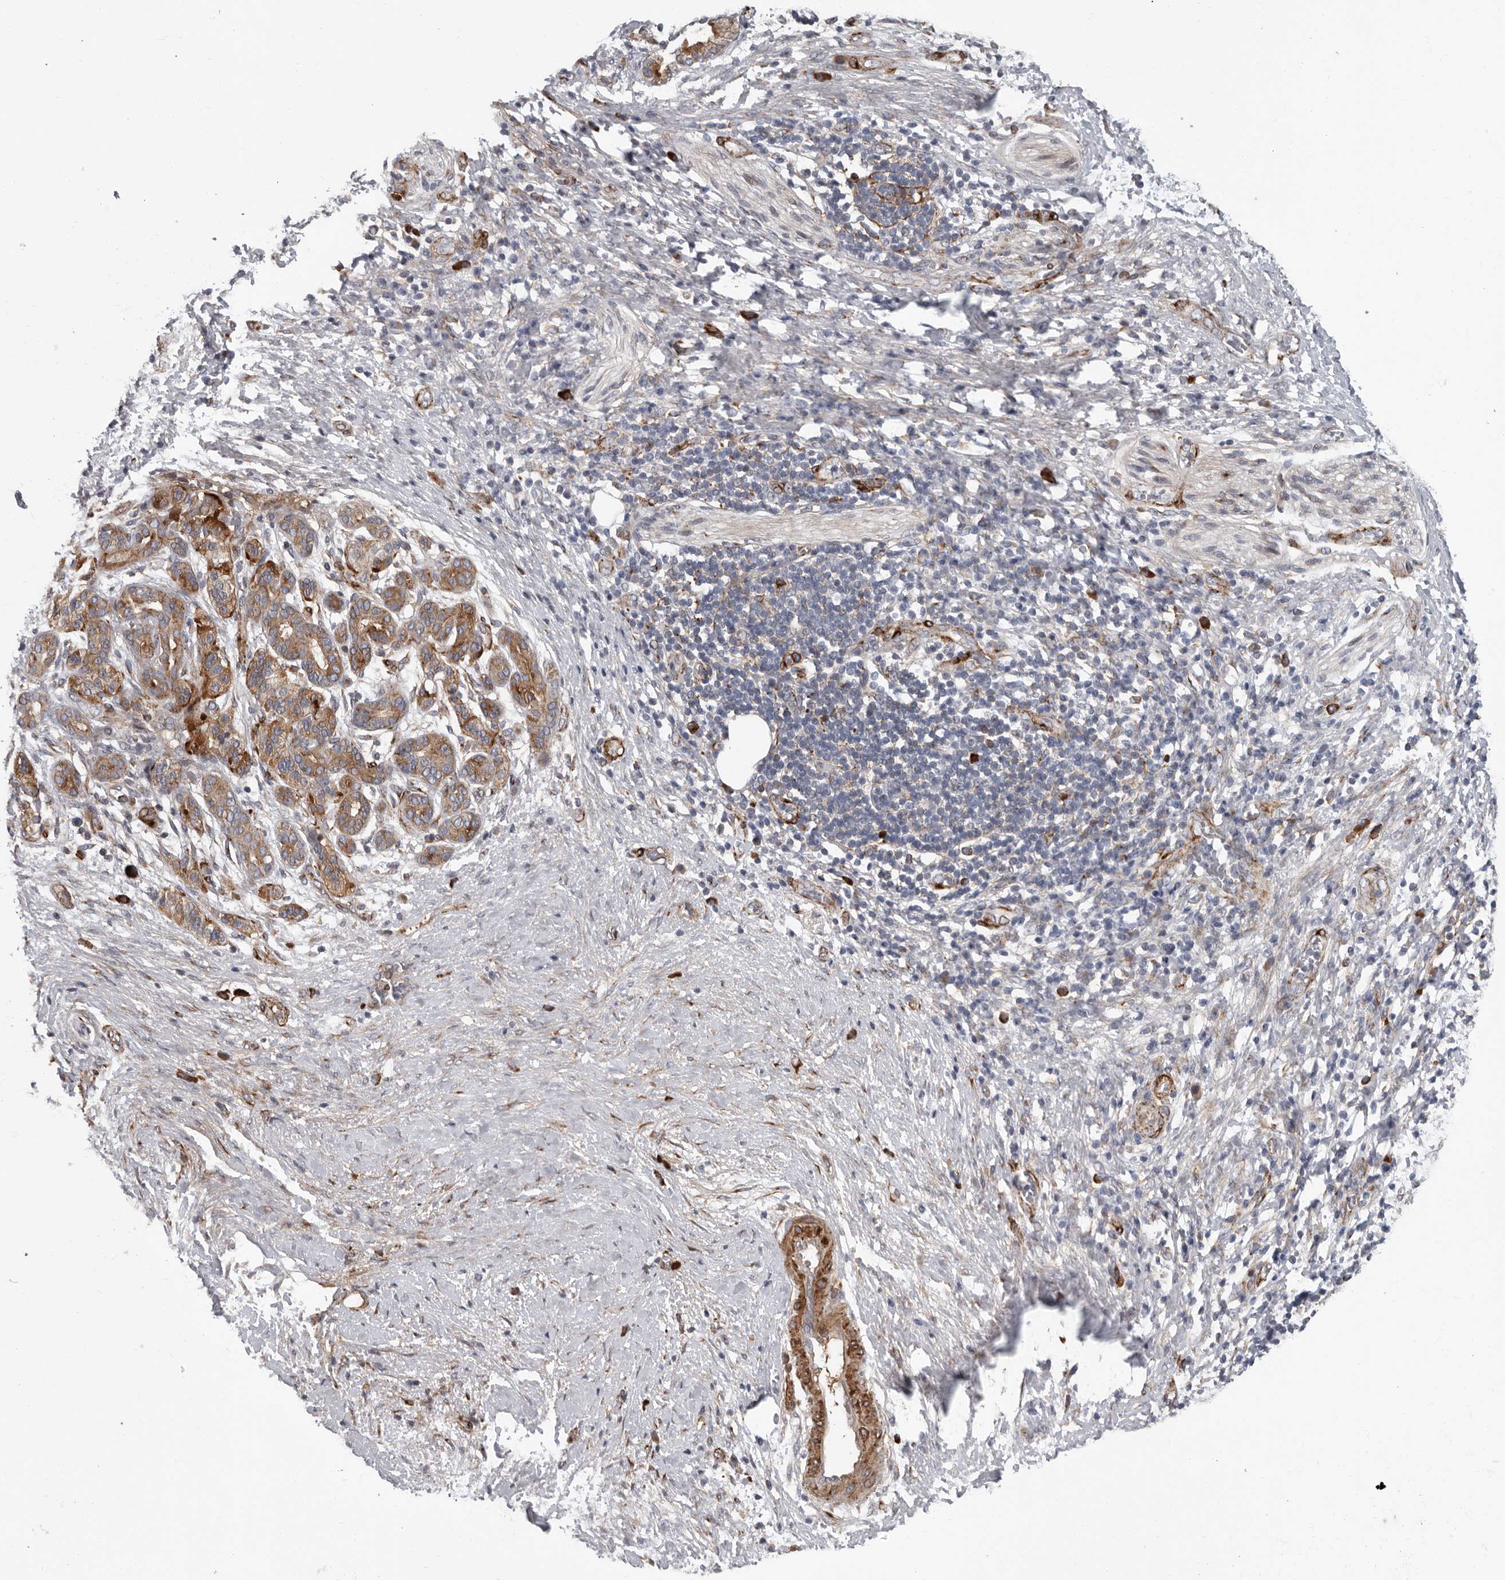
{"staining": {"intensity": "moderate", "quantity": ">75%", "location": "cytoplasmic/membranous"}, "tissue": "pancreatic cancer", "cell_type": "Tumor cells", "image_type": "cancer", "snomed": [{"axis": "morphology", "description": "Adenocarcinoma, NOS"}, {"axis": "topography", "description": "Pancreas"}], "caption": "The micrograph reveals a brown stain indicating the presence of a protein in the cytoplasmic/membranous of tumor cells in pancreatic cancer. Immunohistochemistry stains the protein of interest in brown and the nuclei are stained blue.", "gene": "ATXN3L", "patient": {"sex": "male", "age": 59}}